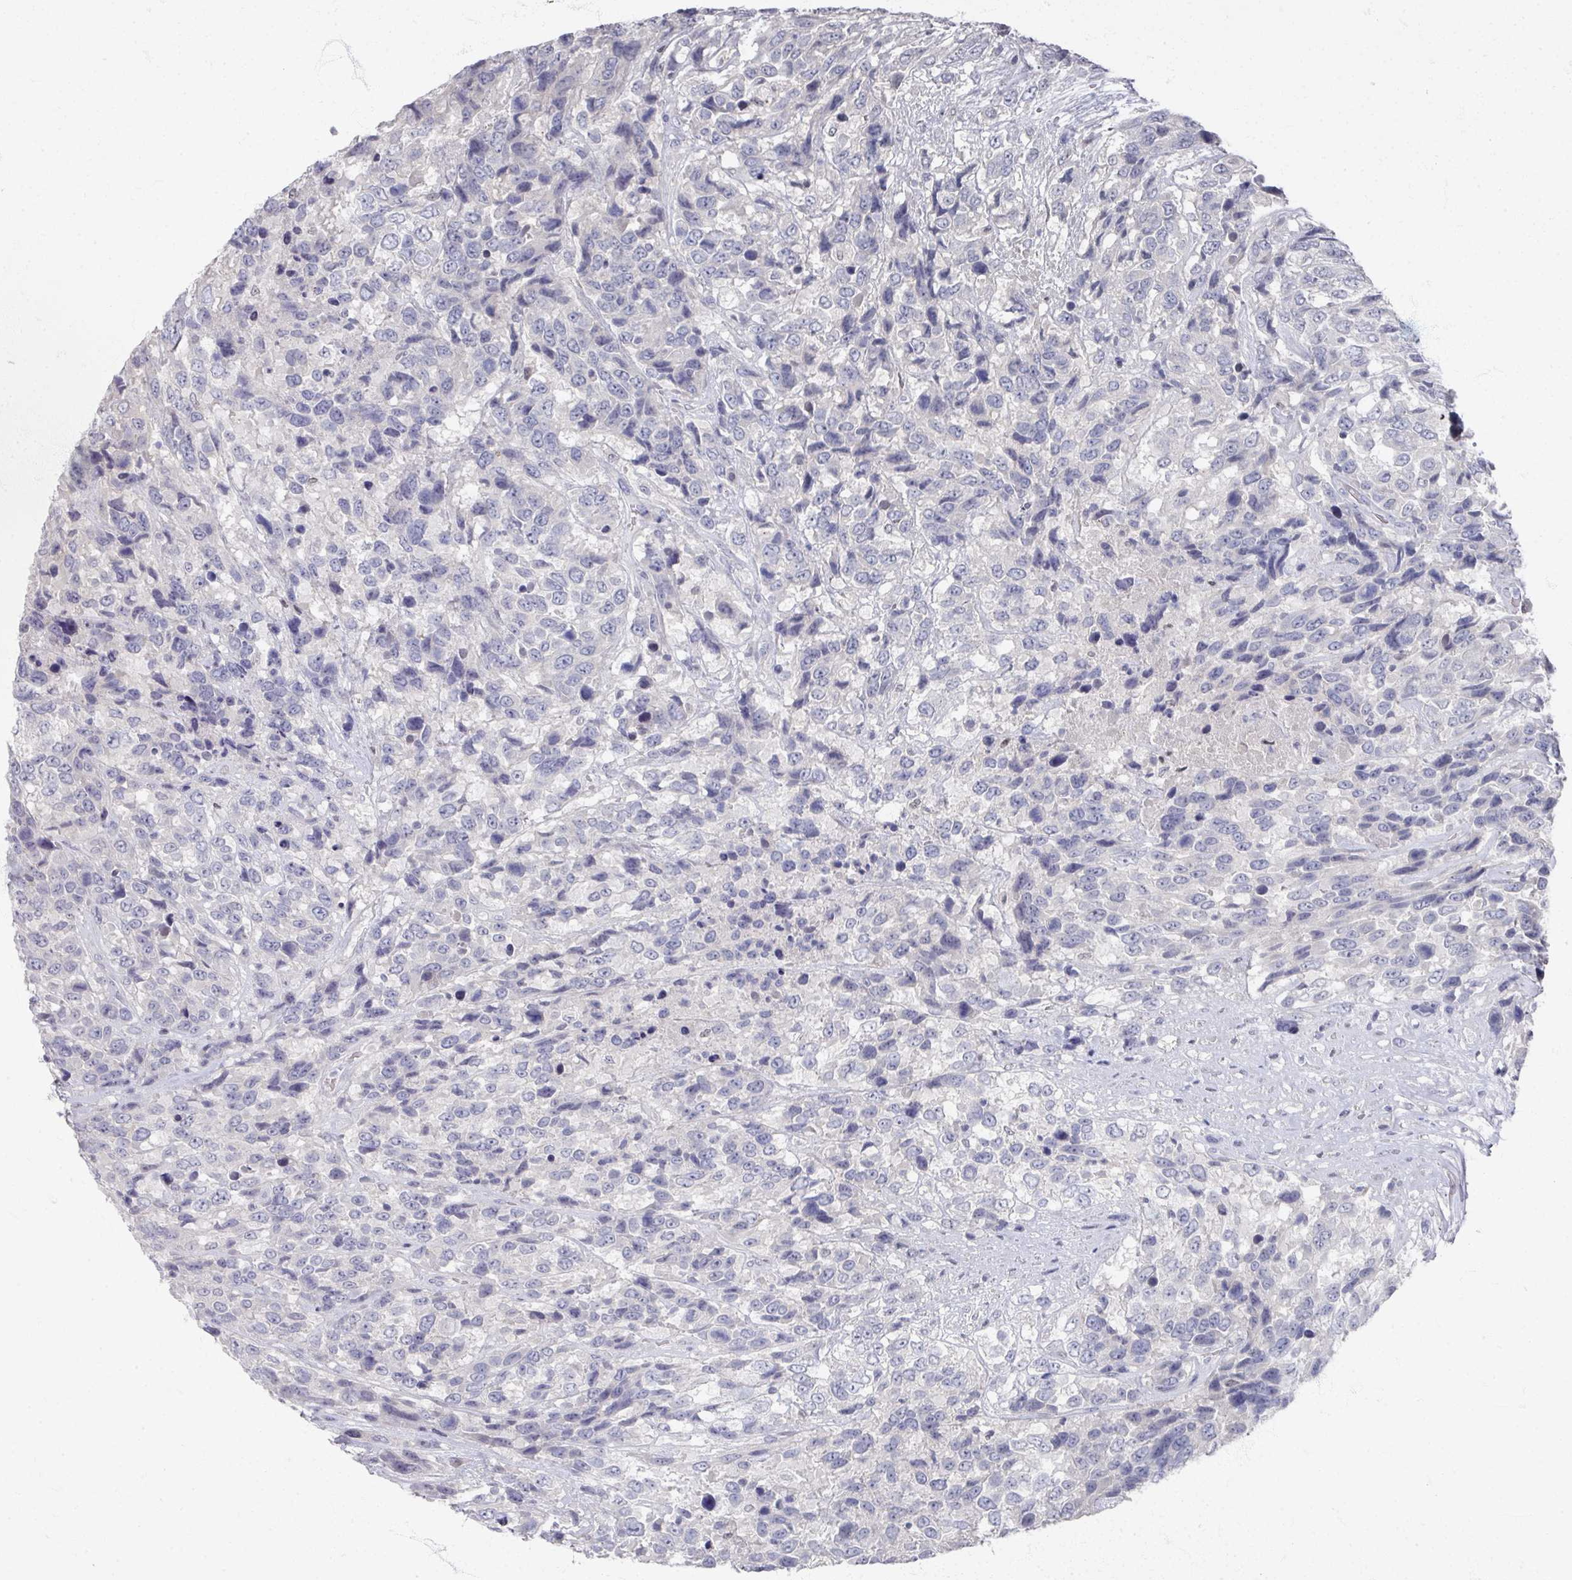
{"staining": {"intensity": "negative", "quantity": "none", "location": "none"}, "tissue": "urothelial cancer", "cell_type": "Tumor cells", "image_type": "cancer", "snomed": [{"axis": "morphology", "description": "Urothelial carcinoma, High grade"}, {"axis": "topography", "description": "Urinary bladder"}], "caption": "Immunohistochemical staining of human urothelial carcinoma (high-grade) exhibits no significant positivity in tumor cells.", "gene": "TTYH3", "patient": {"sex": "female", "age": 70}}